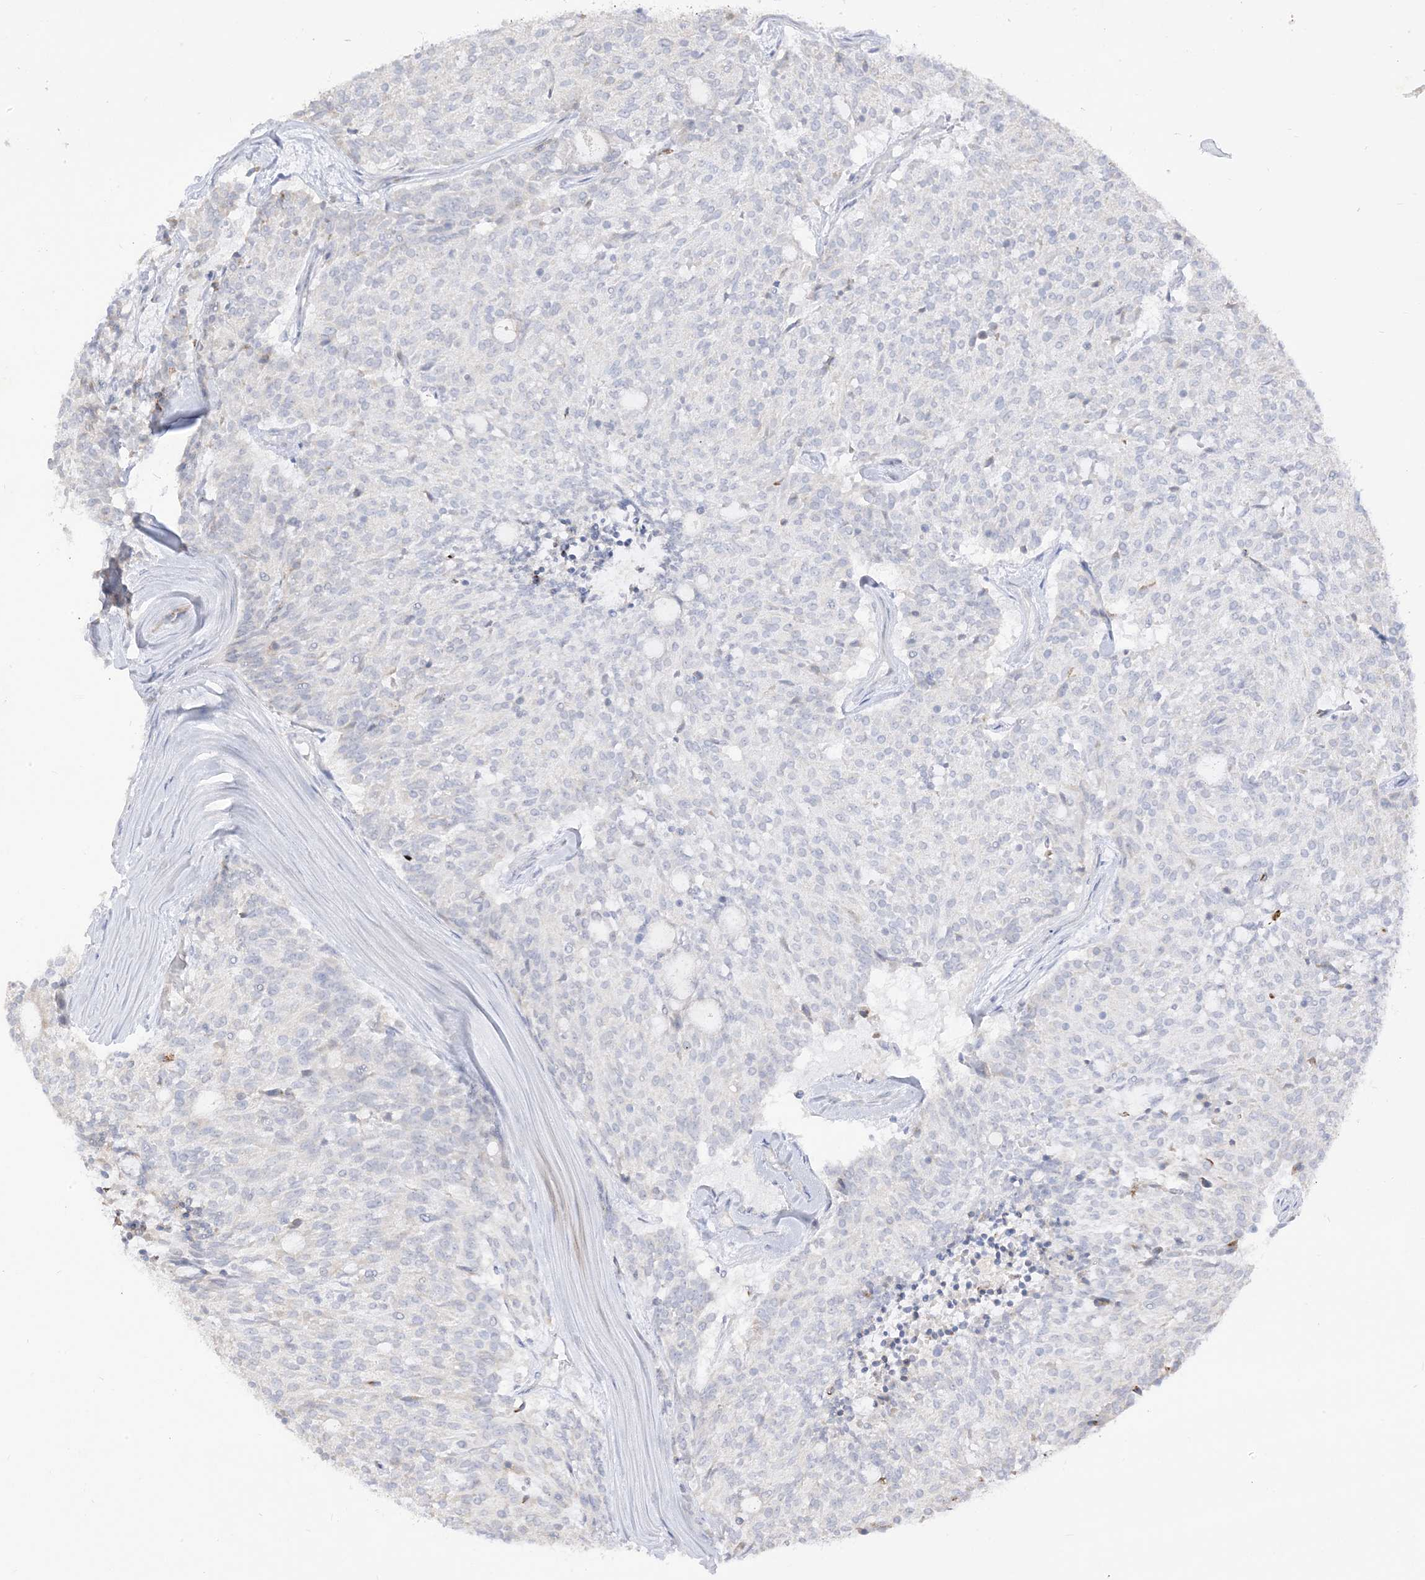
{"staining": {"intensity": "negative", "quantity": "none", "location": "none"}, "tissue": "carcinoid", "cell_type": "Tumor cells", "image_type": "cancer", "snomed": [{"axis": "morphology", "description": "Carcinoid, malignant, NOS"}, {"axis": "topography", "description": "Pancreas"}], "caption": "The immunohistochemistry histopathology image has no significant positivity in tumor cells of carcinoid tissue.", "gene": "LOXL3", "patient": {"sex": "female", "age": 54}}